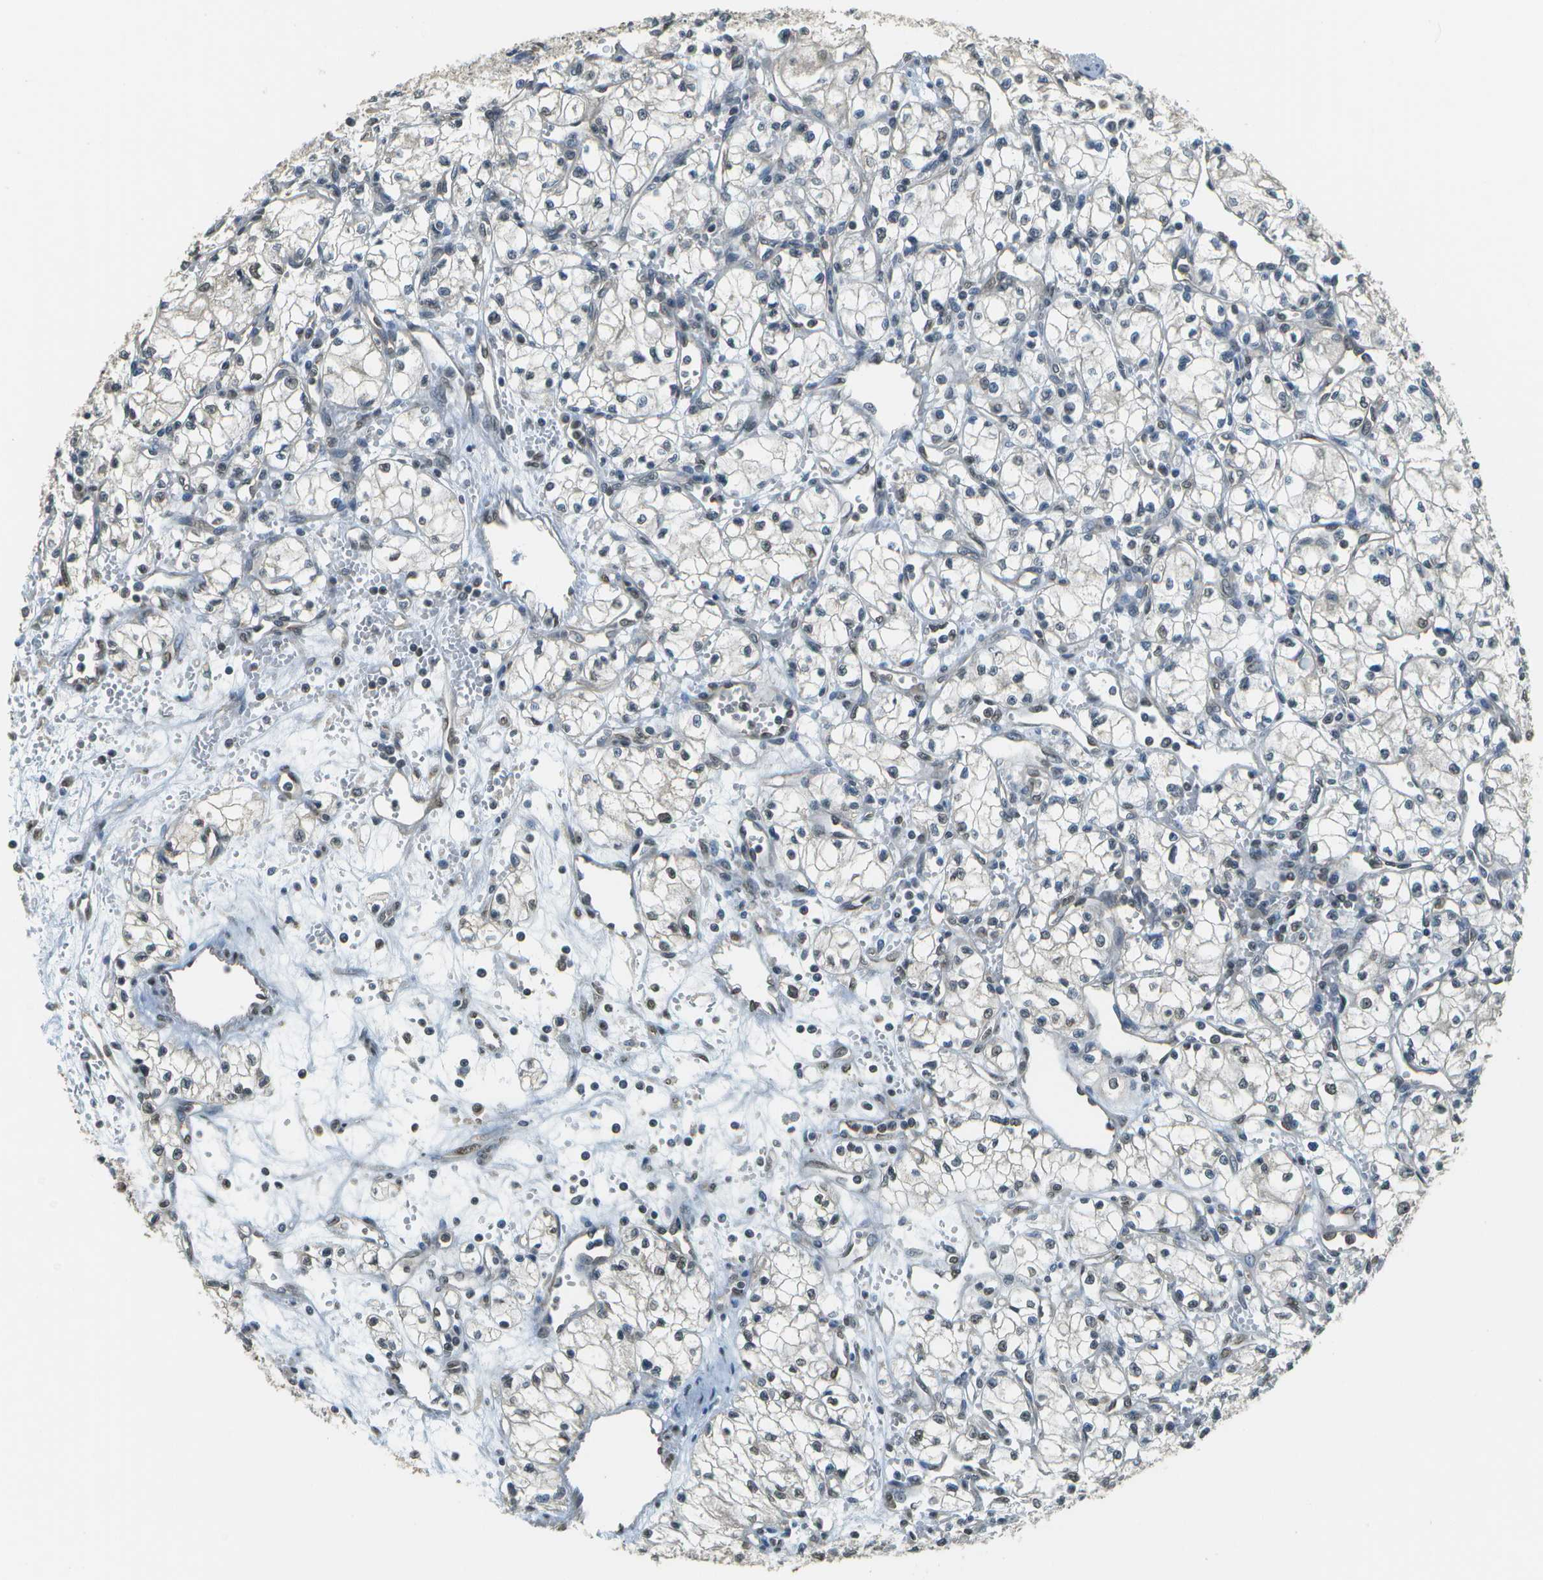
{"staining": {"intensity": "weak", "quantity": "<25%", "location": "nuclear"}, "tissue": "renal cancer", "cell_type": "Tumor cells", "image_type": "cancer", "snomed": [{"axis": "morphology", "description": "Normal tissue, NOS"}, {"axis": "morphology", "description": "Adenocarcinoma, NOS"}, {"axis": "topography", "description": "Kidney"}], "caption": "Immunohistochemical staining of renal cancer (adenocarcinoma) exhibits no significant expression in tumor cells. (Immunohistochemistry (ihc), brightfield microscopy, high magnification).", "gene": "ABL2", "patient": {"sex": "male", "age": 59}}